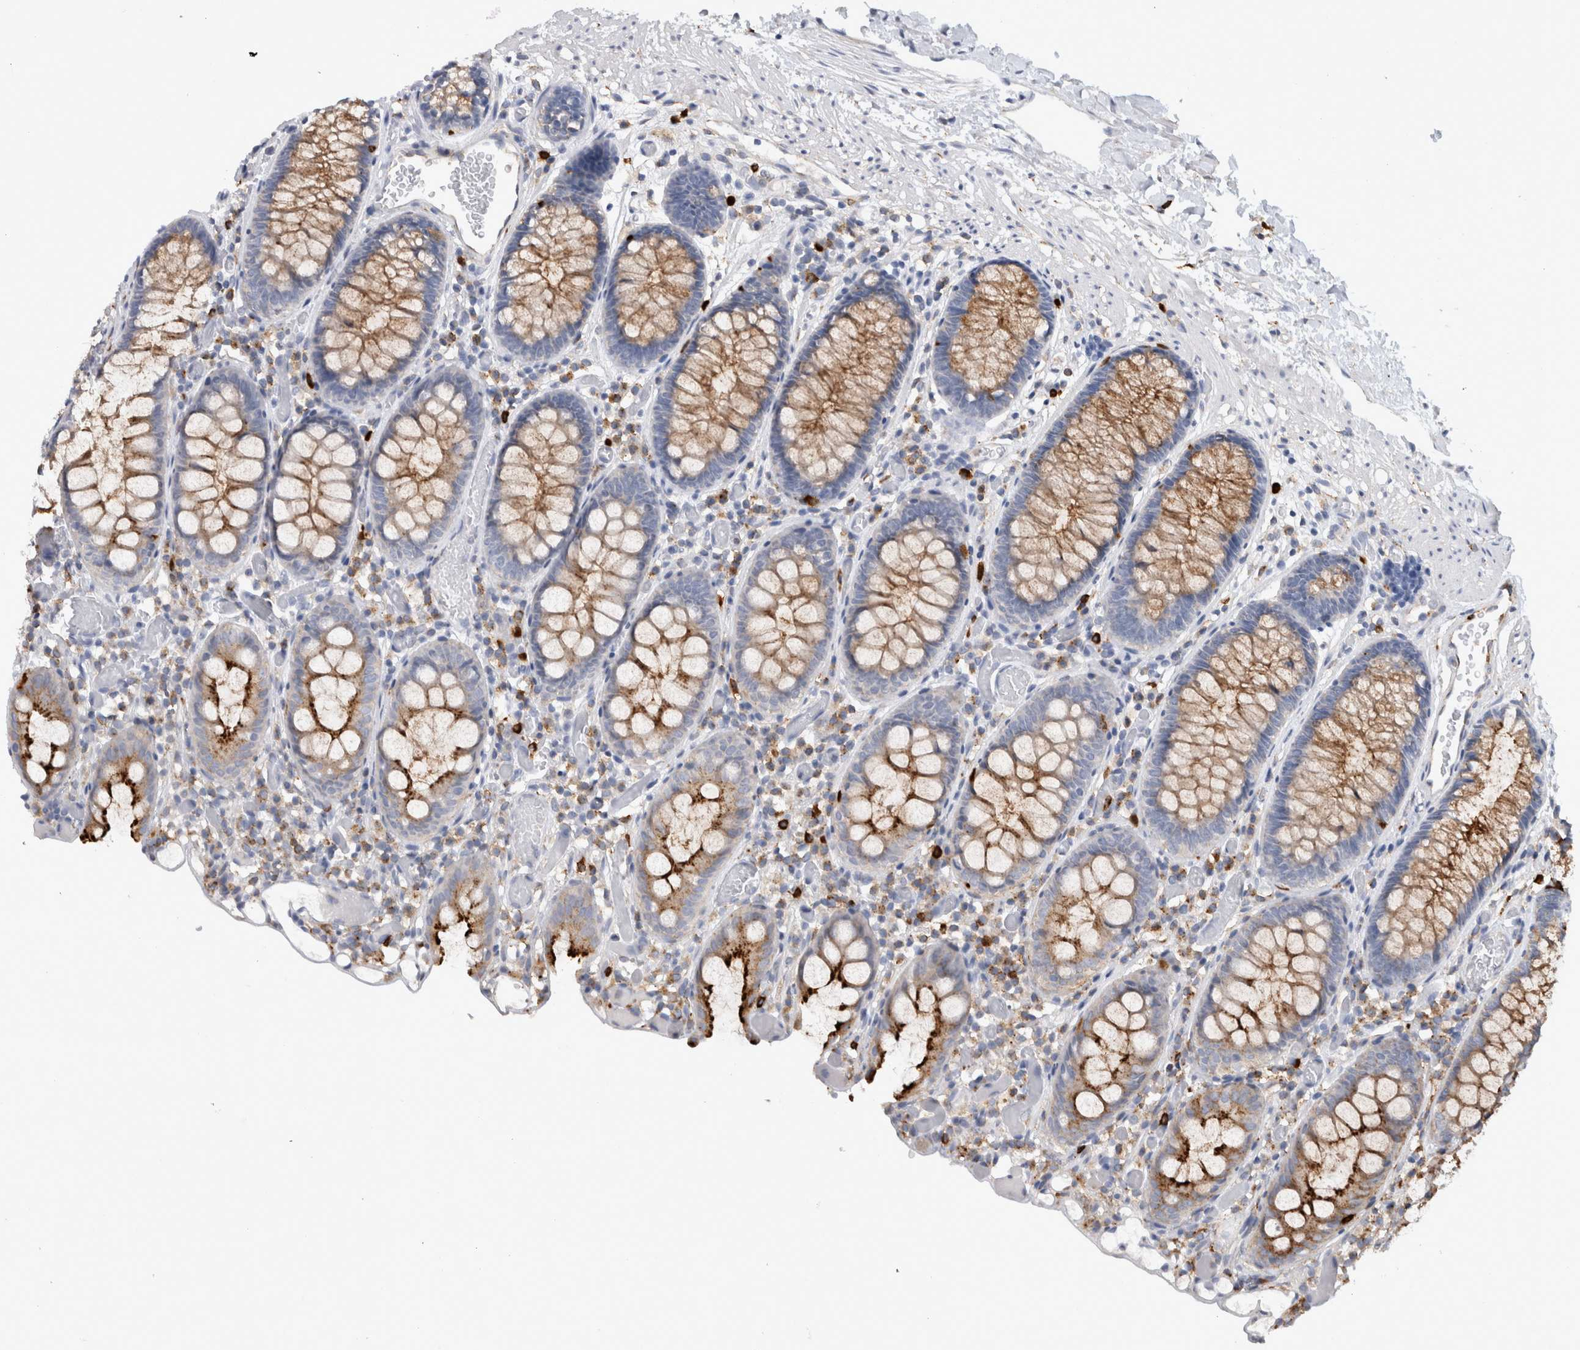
{"staining": {"intensity": "weak", "quantity": ">75%", "location": "cytoplasmic/membranous"}, "tissue": "colon", "cell_type": "Endothelial cells", "image_type": "normal", "snomed": [{"axis": "morphology", "description": "Normal tissue, NOS"}, {"axis": "topography", "description": "Colon"}], "caption": "DAB (3,3'-diaminobenzidine) immunohistochemical staining of benign human colon displays weak cytoplasmic/membranous protein staining in about >75% of endothelial cells.", "gene": "CD63", "patient": {"sex": "male", "age": 14}}